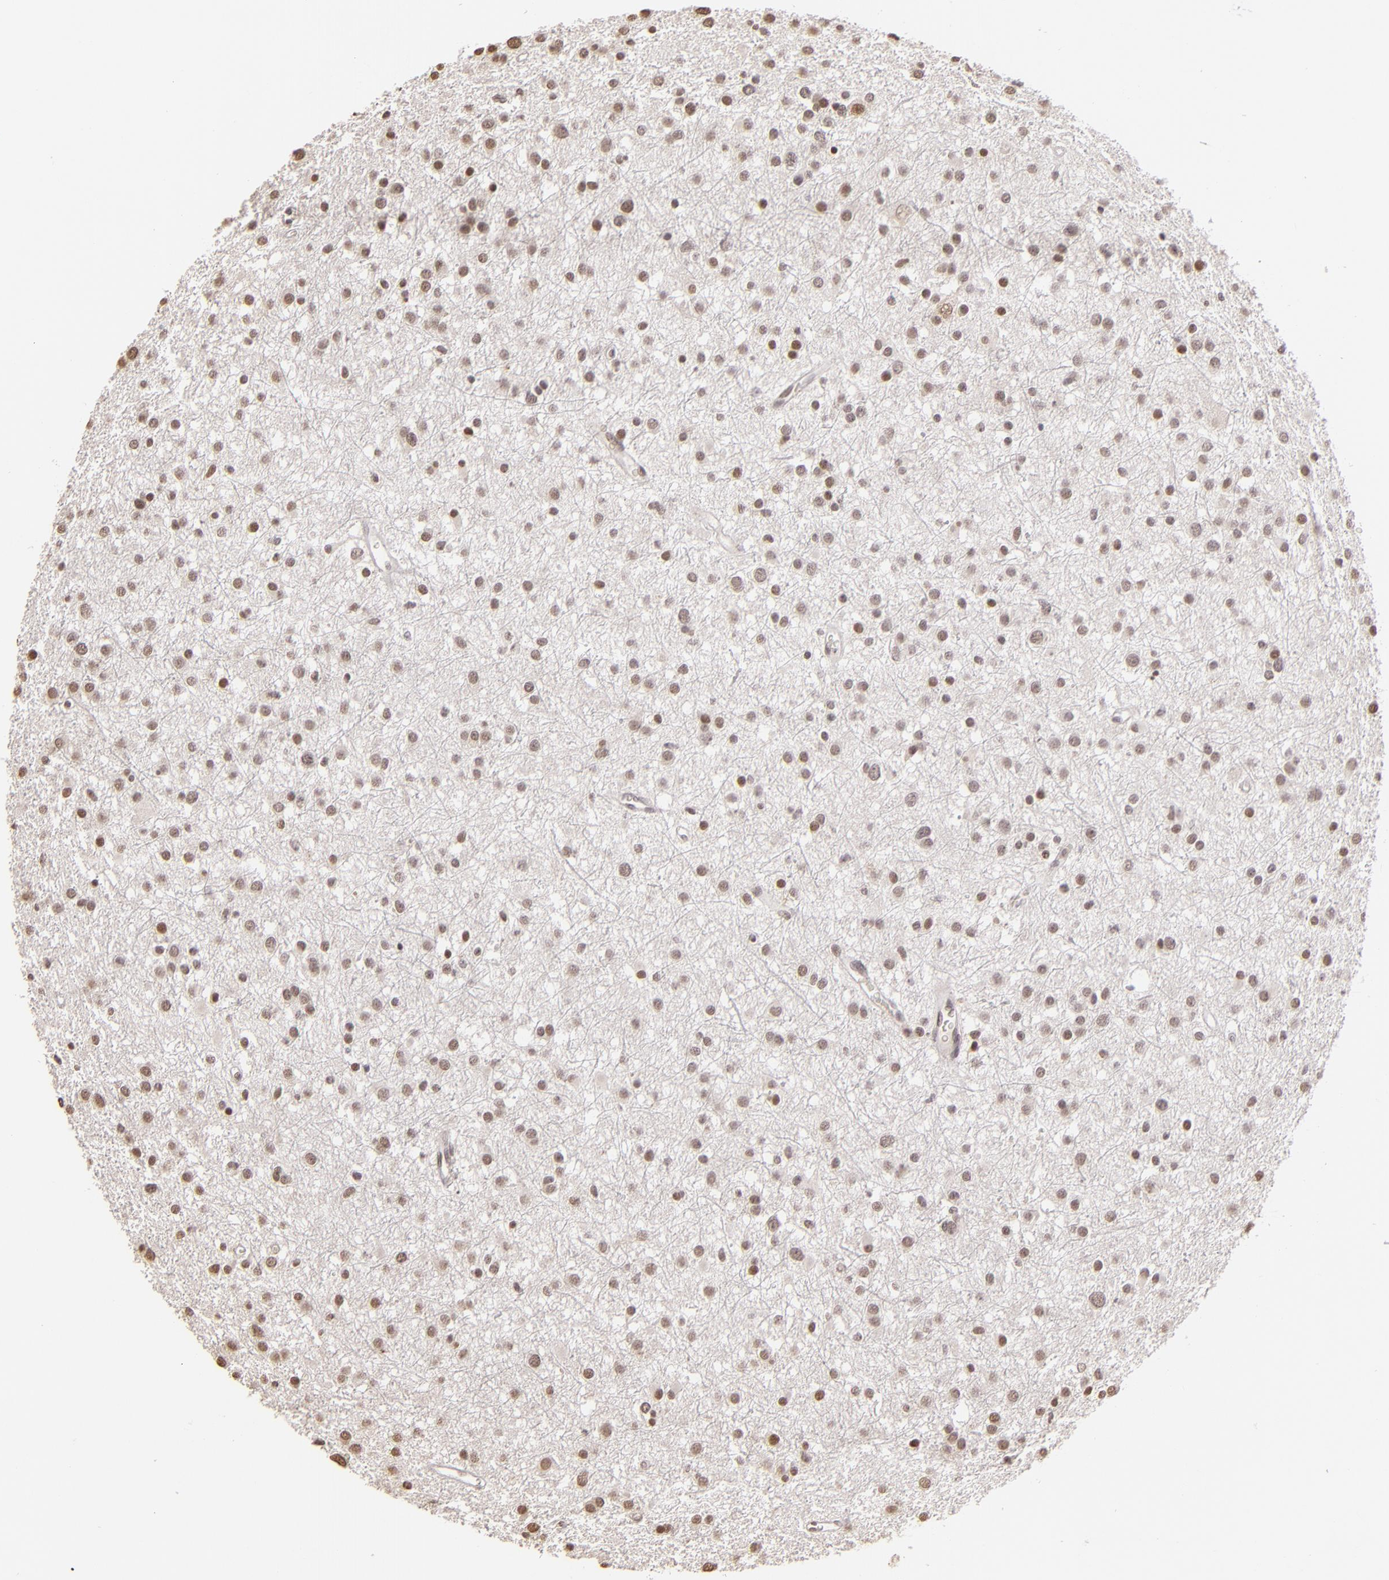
{"staining": {"intensity": "weak", "quantity": "<25%", "location": "nuclear"}, "tissue": "glioma", "cell_type": "Tumor cells", "image_type": "cancer", "snomed": [{"axis": "morphology", "description": "Glioma, malignant, Low grade"}, {"axis": "topography", "description": "Brain"}], "caption": "Image shows no protein positivity in tumor cells of glioma tissue.", "gene": "RARB", "patient": {"sex": "female", "age": 36}}